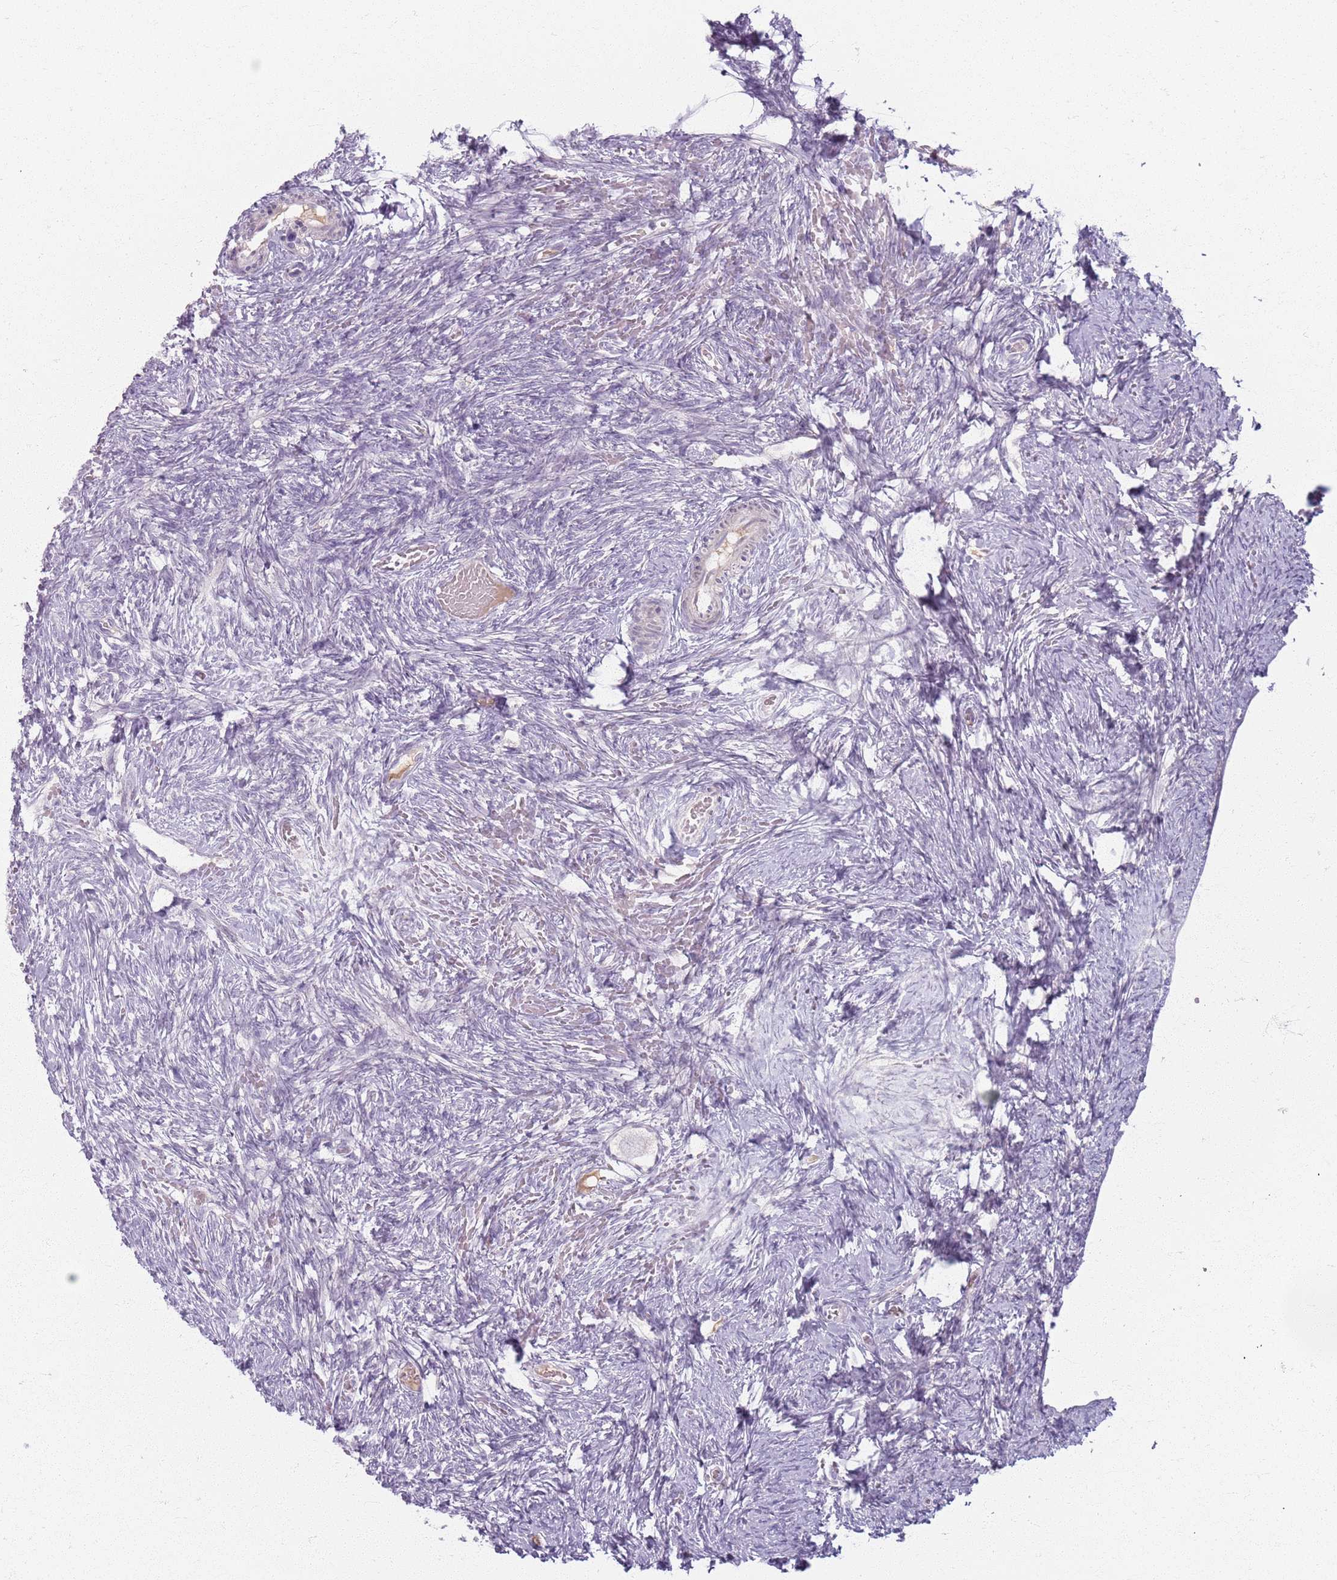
{"staining": {"intensity": "negative", "quantity": "none", "location": "none"}, "tissue": "ovary", "cell_type": "Follicle cells", "image_type": "normal", "snomed": [{"axis": "morphology", "description": "Adenocarcinoma, NOS"}, {"axis": "topography", "description": "Endometrium"}], "caption": "An IHC micrograph of benign ovary is shown. There is no staining in follicle cells of ovary. (Stains: DAB IHC with hematoxylin counter stain, Microscopy: brightfield microscopy at high magnification).", "gene": "CRIPT", "patient": {"sex": "female", "age": 32}}